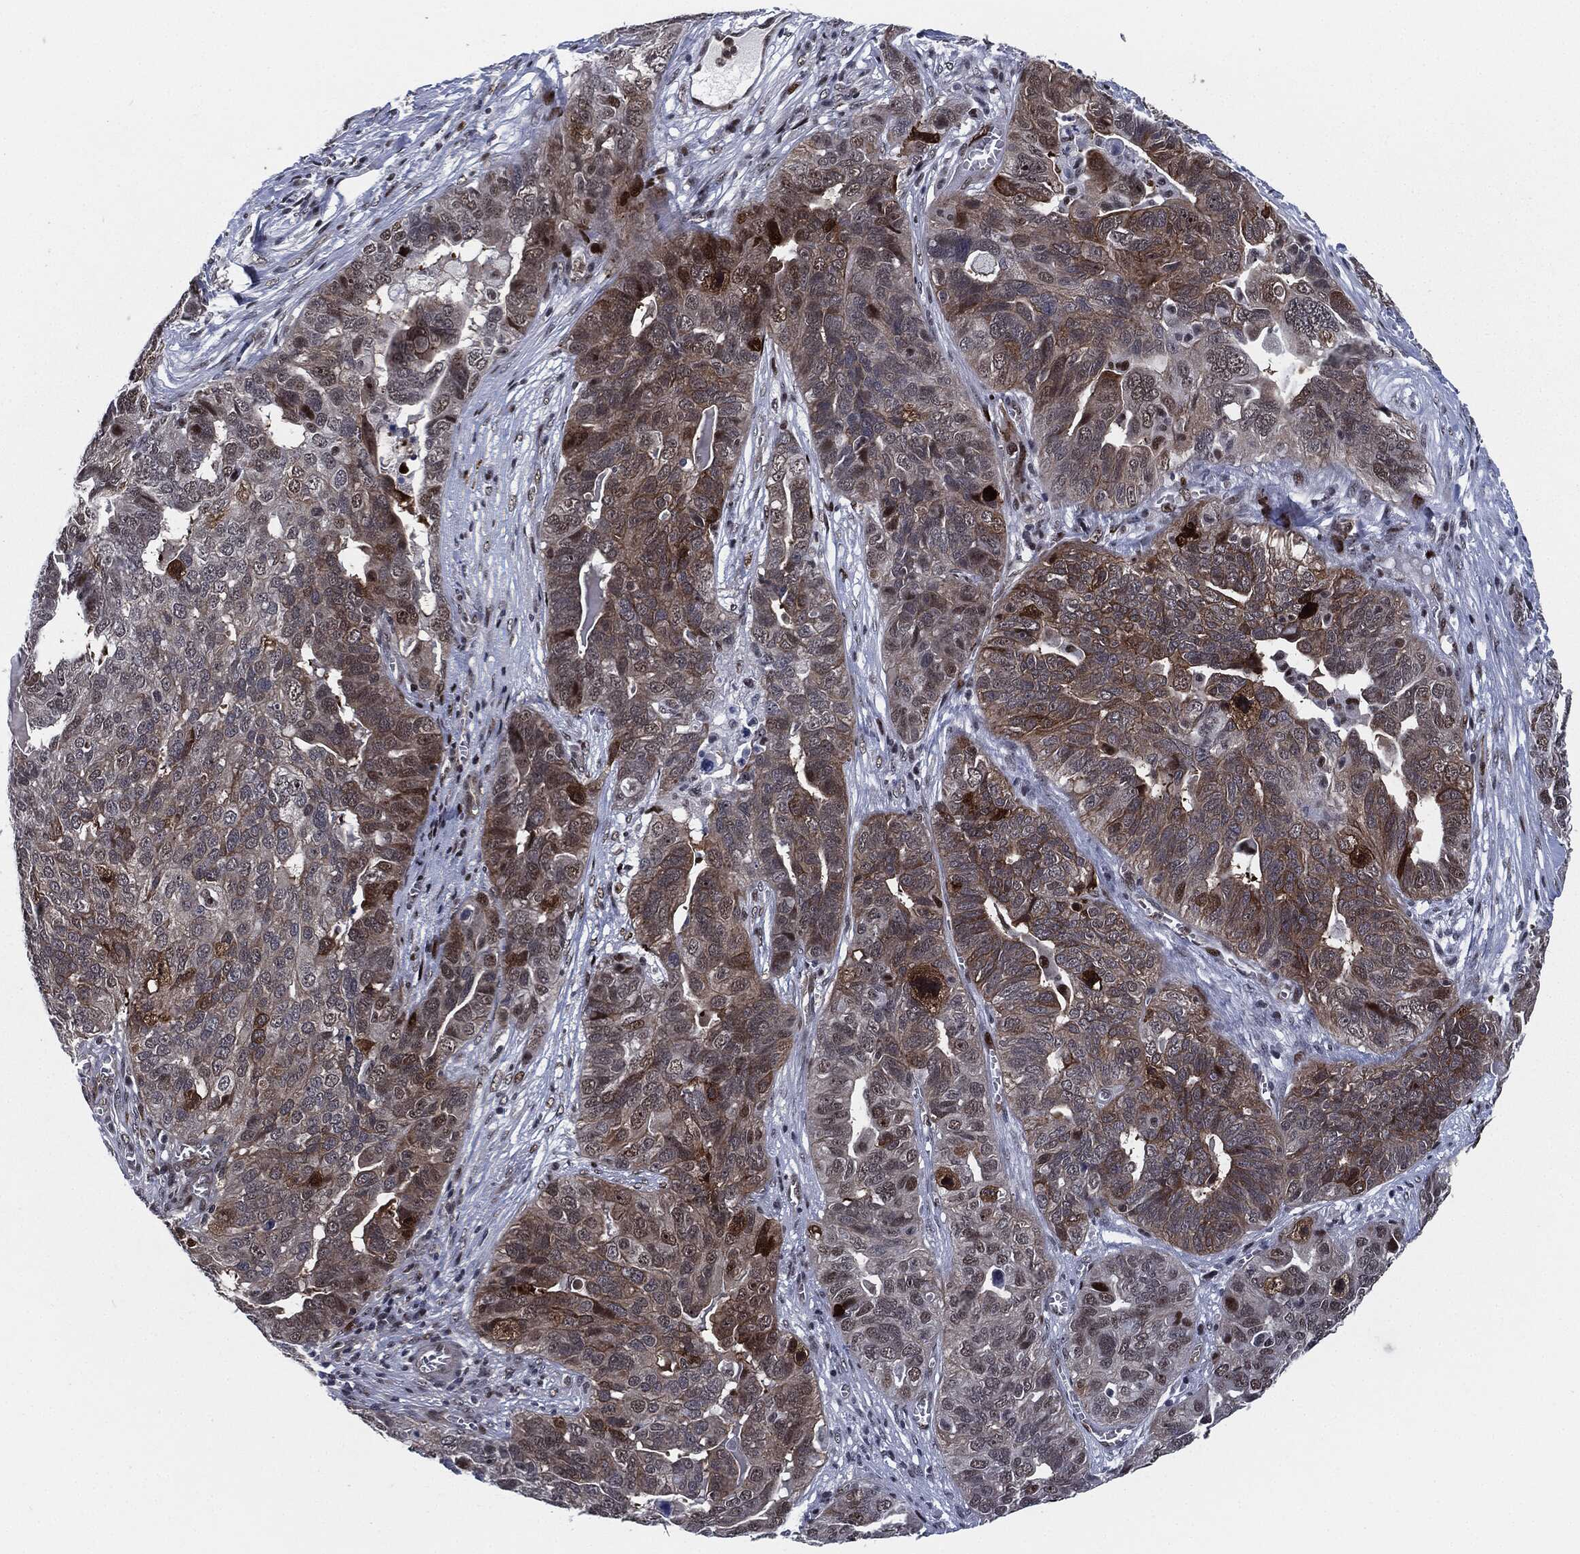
{"staining": {"intensity": "moderate", "quantity": "25%-75%", "location": "cytoplasmic/membranous"}, "tissue": "ovarian cancer", "cell_type": "Tumor cells", "image_type": "cancer", "snomed": [{"axis": "morphology", "description": "Carcinoma, endometroid"}, {"axis": "topography", "description": "Soft tissue"}, {"axis": "topography", "description": "Ovary"}], "caption": "Endometroid carcinoma (ovarian) stained with immunohistochemistry (IHC) exhibits moderate cytoplasmic/membranous expression in approximately 25%-75% of tumor cells.", "gene": "AKT2", "patient": {"sex": "female", "age": 52}}